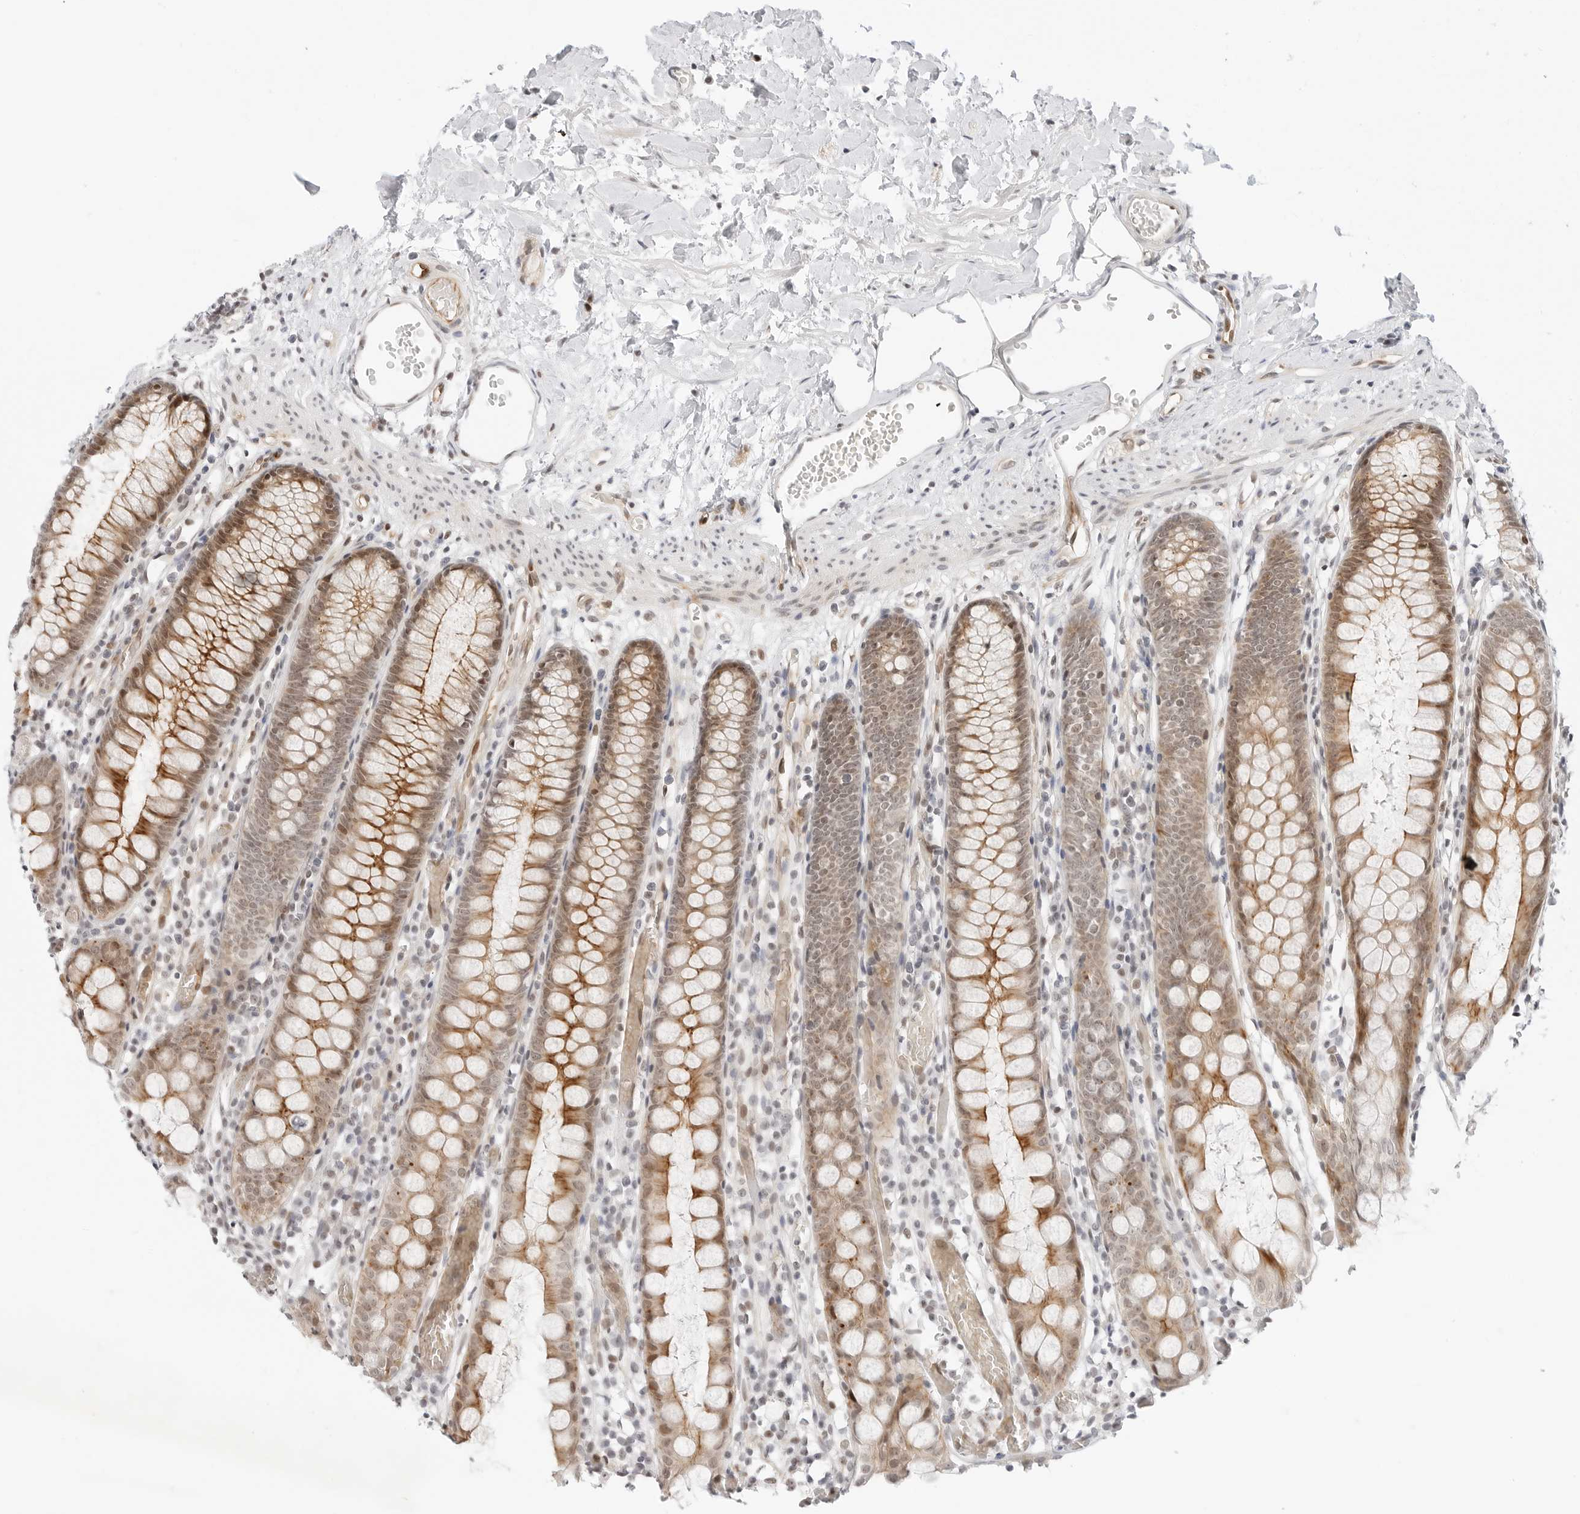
{"staining": {"intensity": "moderate", "quantity": "25%-75%", "location": "cytoplasmic/membranous,nuclear"}, "tissue": "colon", "cell_type": "Endothelial cells", "image_type": "normal", "snomed": [{"axis": "morphology", "description": "Normal tissue, NOS"}, {"axis": "topography", "description": "Colon"}], "caption": "An IHC photomicrograph of benign tissue is shown. Protein staining in brown highlights moderate cytoplasmic/membranous,nuclear positivity in colon within endothelial cells.", "gene": "ZNF613", "patient": {"sex": "male", "age": 14}}